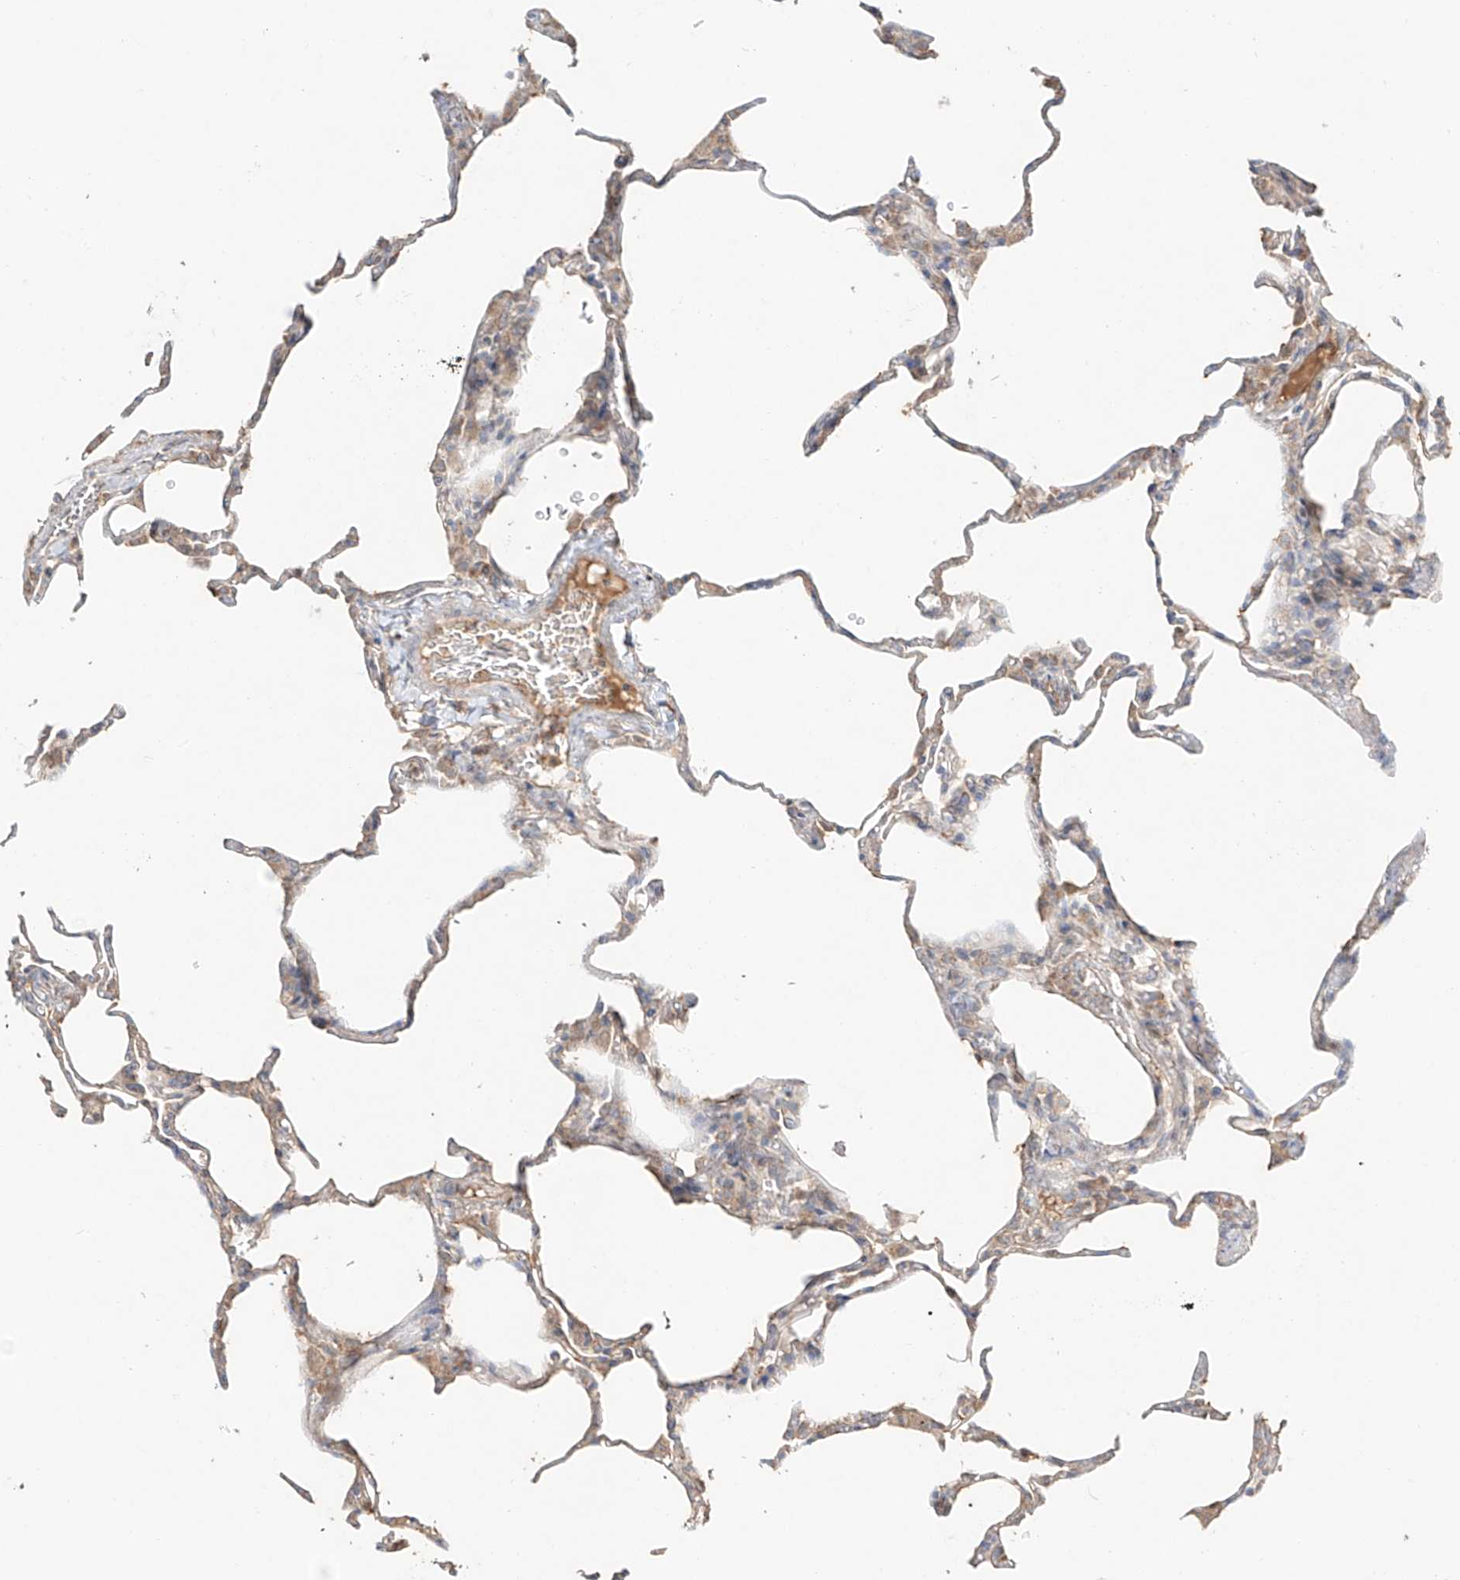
{"staining": {"intensity": "moderate", "quantity": ">75%", "location": "cytoplasmic/membranous"}, "tissue": "lung", "cell_type": "Alveolar cells", "image_type": "normal", "snomed": [{"axis": "morphology", "description": "Normal tissue, NOS"}, {"axis": "topography", "description": "Lung"}], "caption": "A photomicrograph of human lung stained for a protein shows moderate cytoplasmic/membranous brown staining in alveolar cells. The protein of interest is shown in brown color, while the nuclei are stained blue.", "gene": "ERO1A", "patient": {"sex": "male", "age": 20}}